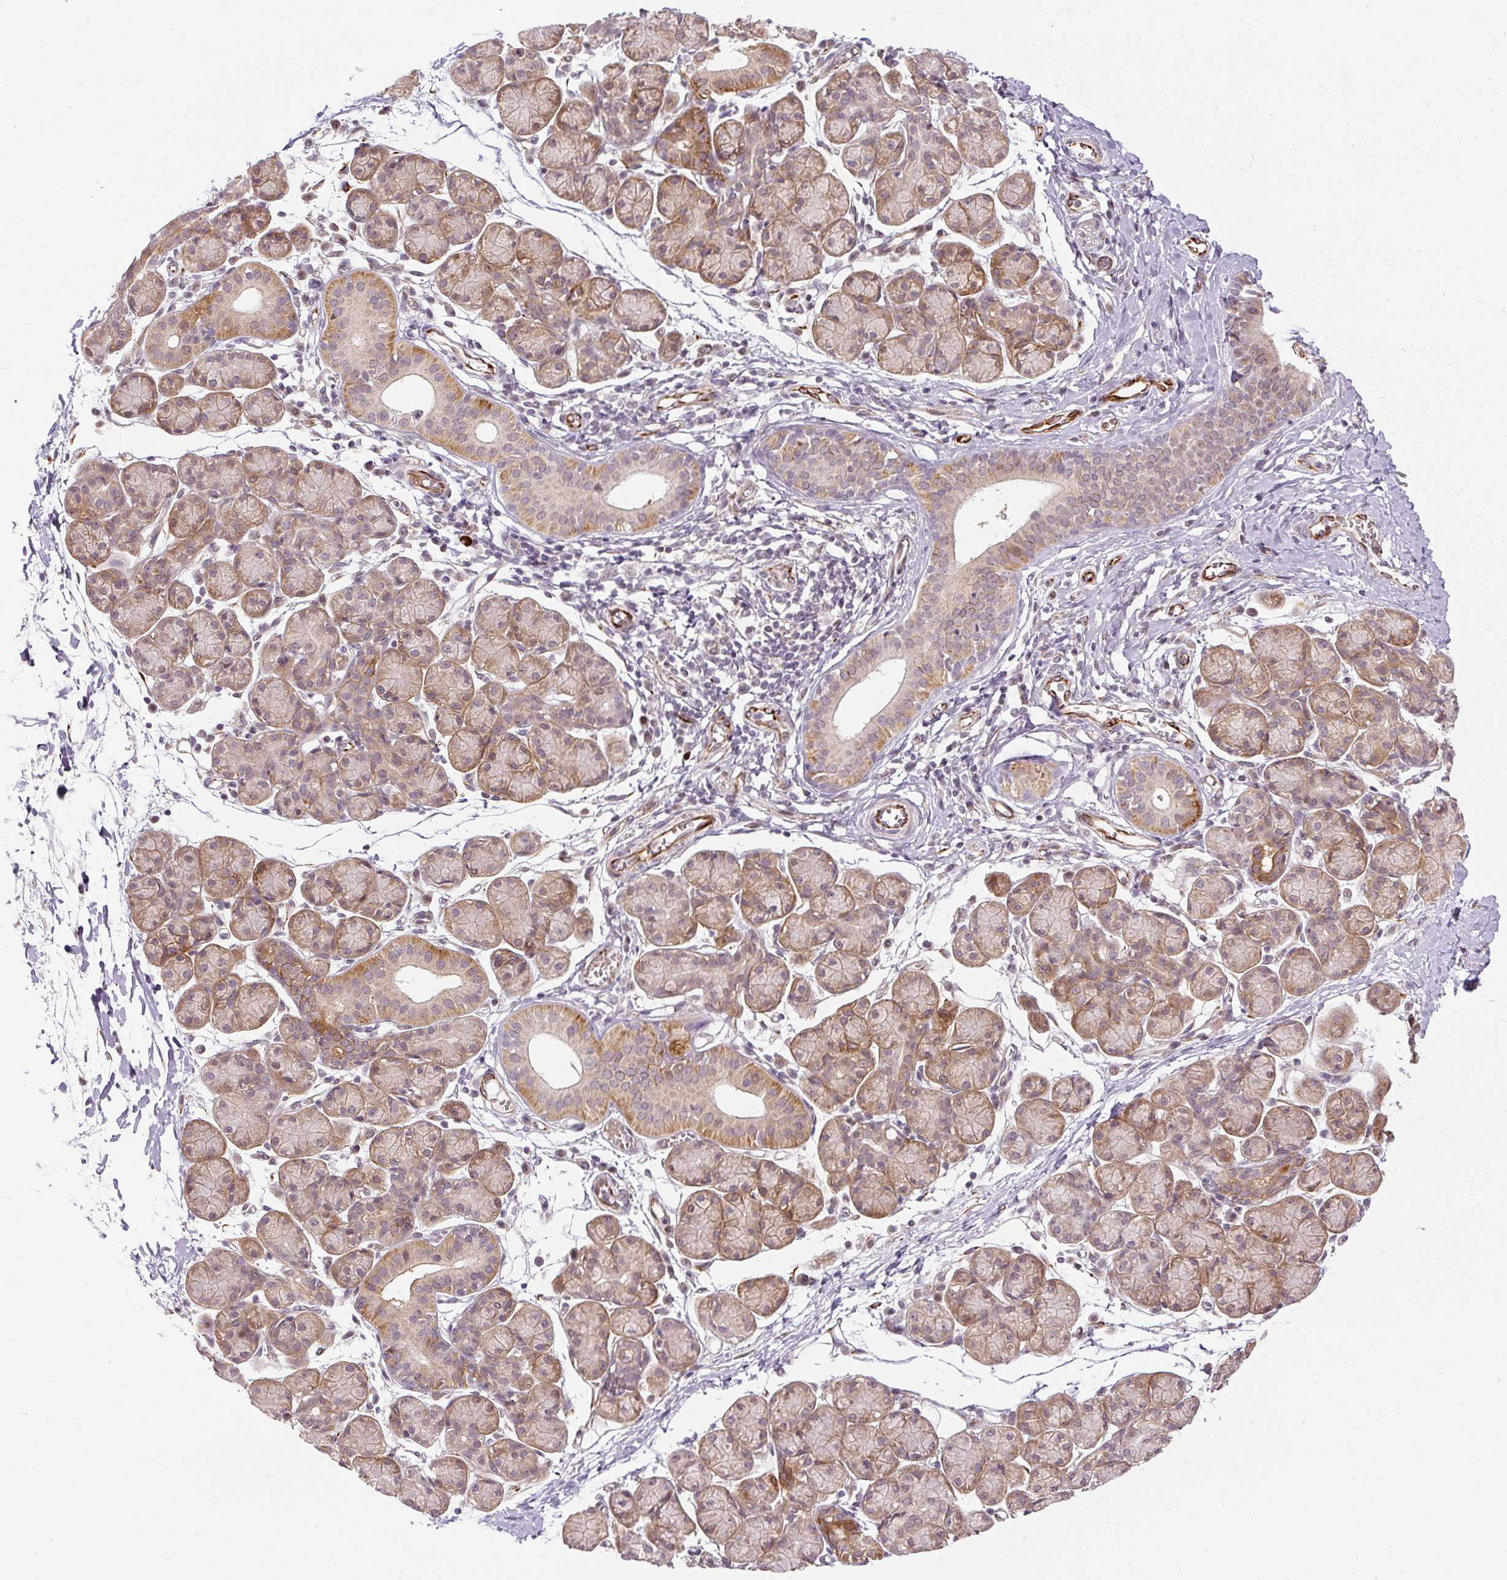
{"staining": {"intensity": "moderate", "quantity": ">75%", "location": "cytoplasmic/membranous"}, "tissue": "salivary gland", "cell_type": "Glandular cells", "image_type": "normal", "snomed": [{"axis": "morphology", "description": "Normal tissue, NOS"}, {"axis": "morphology", "description": "Inflammation, NOS"}, {"axis": "topography", "description": "Lymph node"}, {"axis": "topography", "description": "Salivary gland"}], "caption": "Salivary gland stained with DAB IHC displays medium levels of moderate cytoplasmic/membranous positivity in about >75% of glandular cells.", "gene": "MMACHC", "patient": {"sex": "male", "age": 3}}